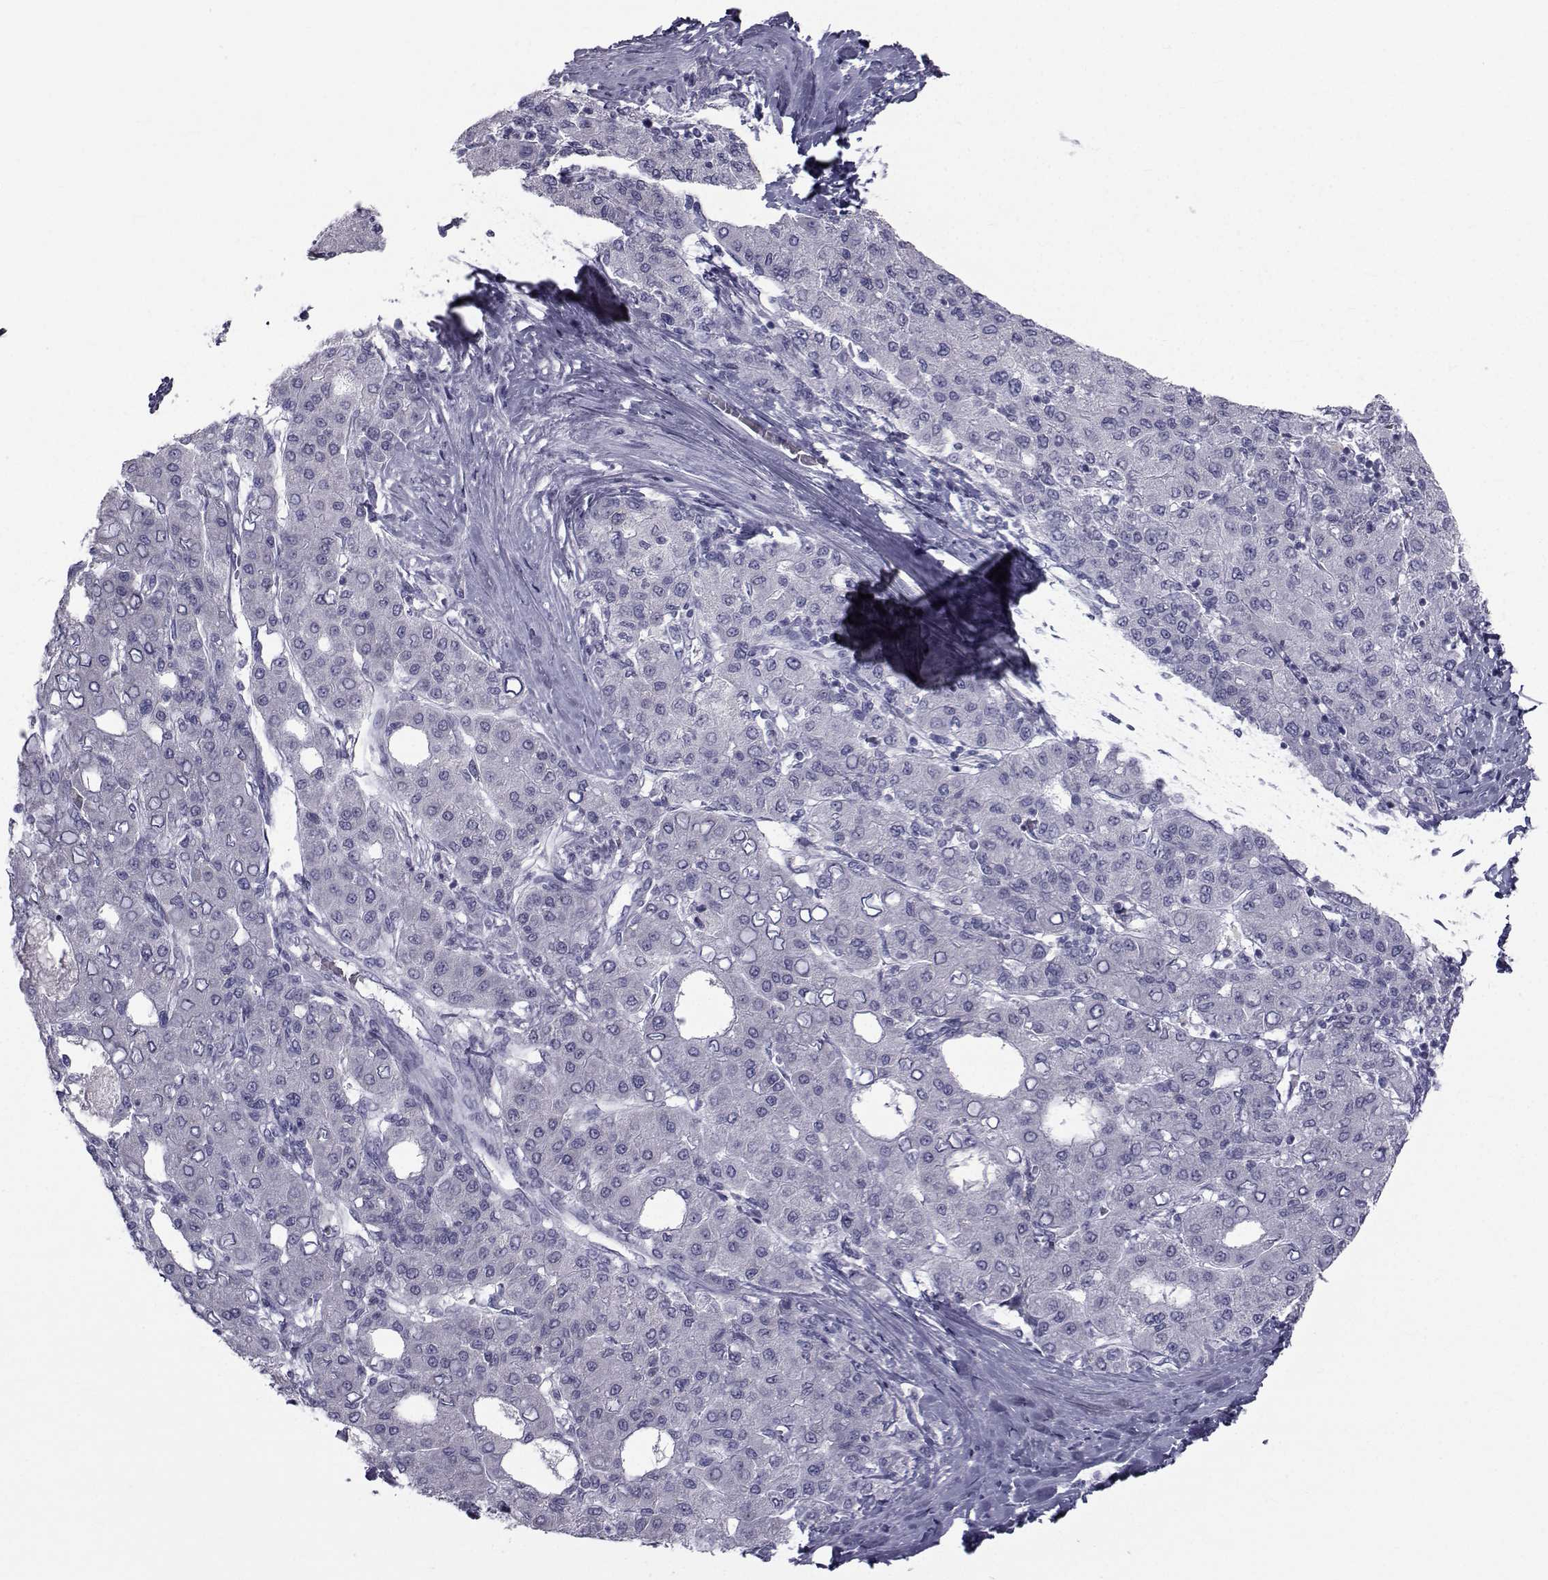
{"staining": {"intensity": "negative", "quantity": "none", "location": "none"}, "tissue": "liver cancer", "cell_type": "Tumor cells", "image_type": "cancer", "snomed": [{"axis": "morphology", "description": "Carcinoma, Hepatocellular, NOS"}, {"axis": "topography", "description": "Liver"}], "caption": "An immunohistochemistry (IHC) micrograph of liver cancer is shown. There is no staining in tumor cells of liver cancer.", "gene": "FDXR", "patient": {"sex": "male", "age": 65}}